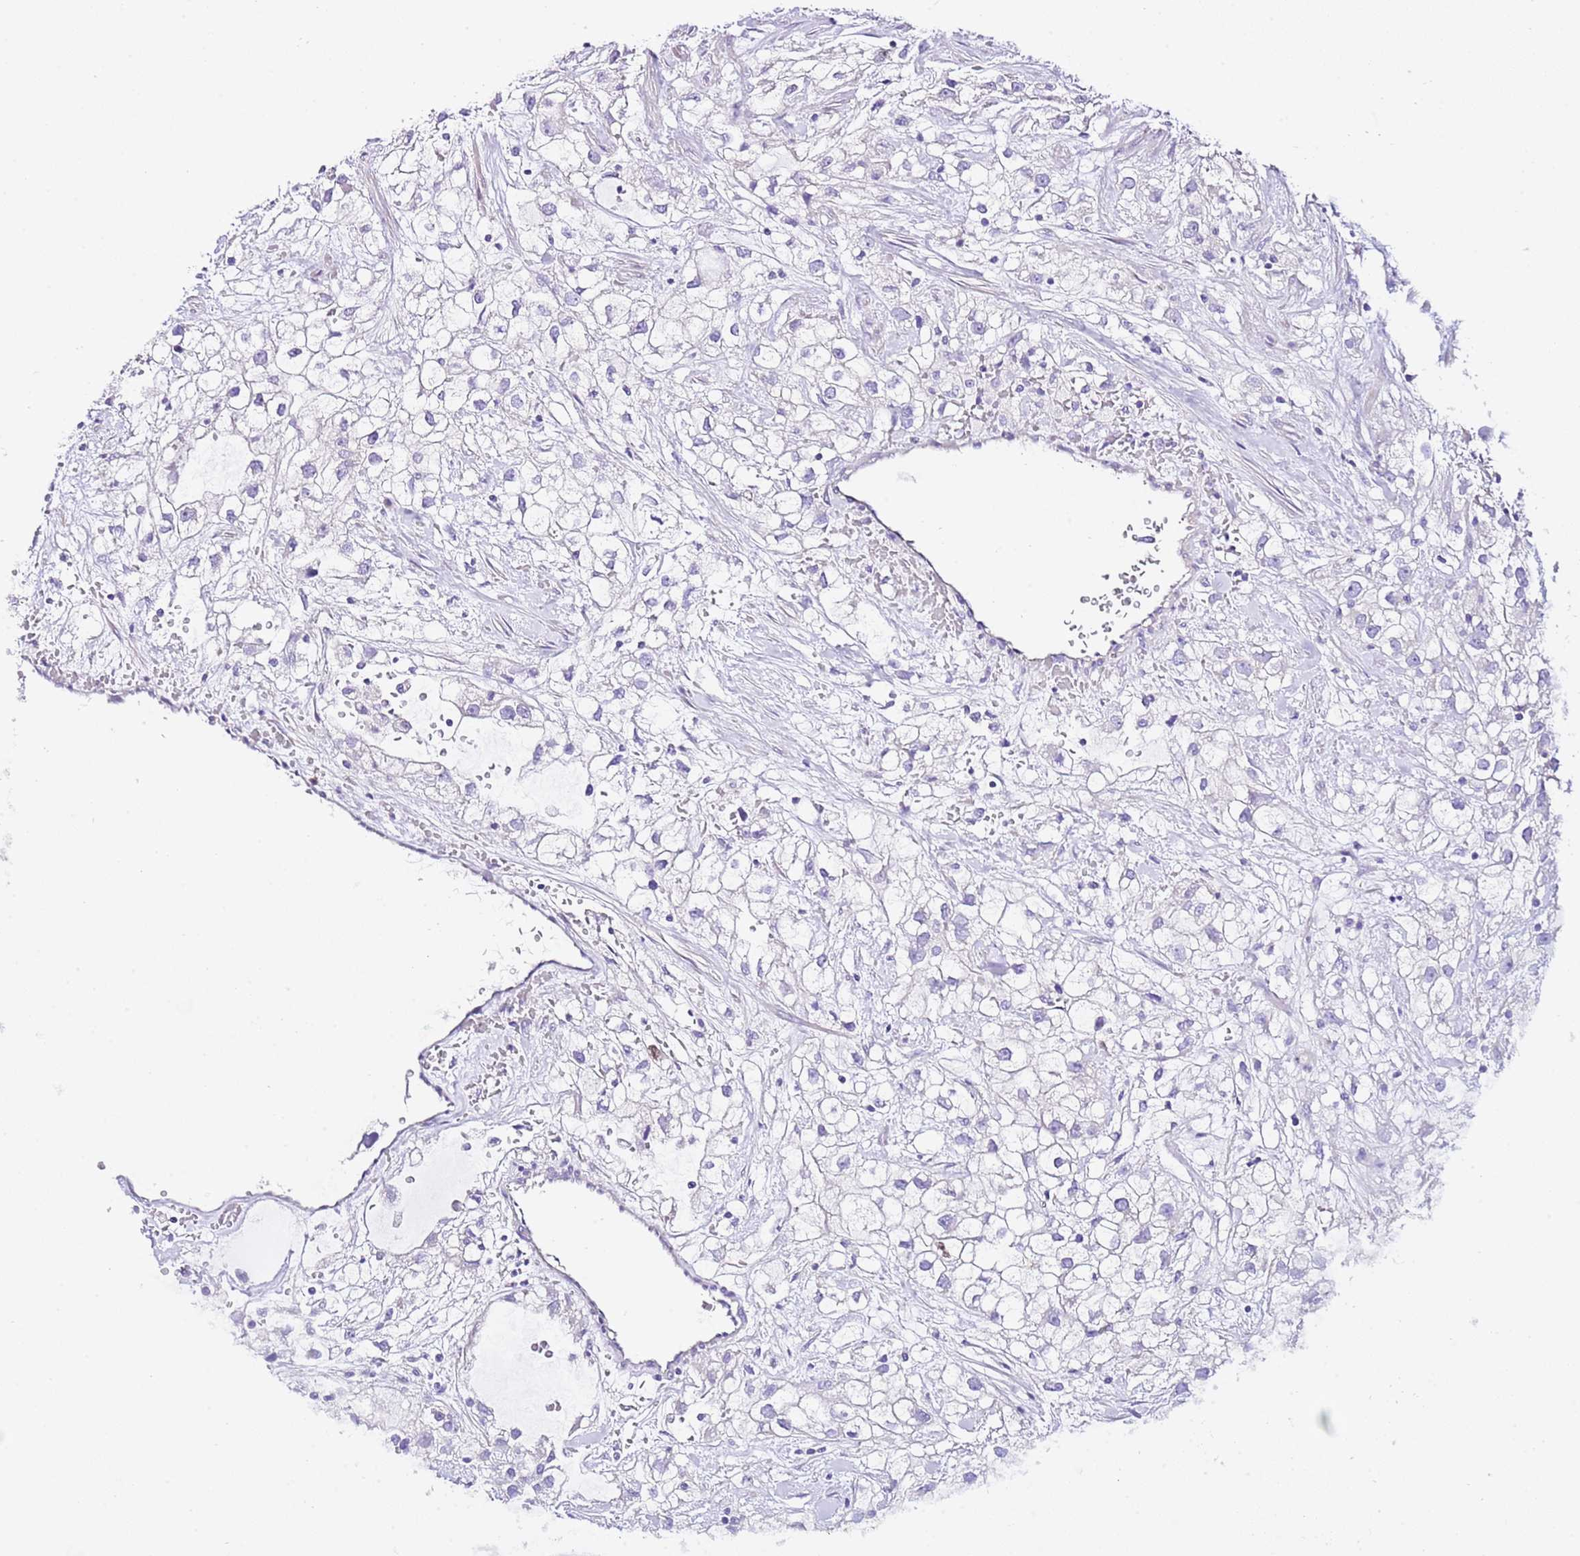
{"staining": {"intensity": "negative", "quantity": "none", "location": "none"}, "tissue": "renal cancer", "cell_type": "Tumor cells", "image_type": "cancer", "snomed": [{"axis": "morphology", "description": "Adenocarcinoma, NOS"}, {"axis": "topography", "description": "Kidney"}], "caption": "There is no significant positivity in tumor cells of renal cancer (adenocarcinoma). Nuclei are stained in blue.", "gene": "BHLHA15", "patient": {"sex": "male", "age": 59}}